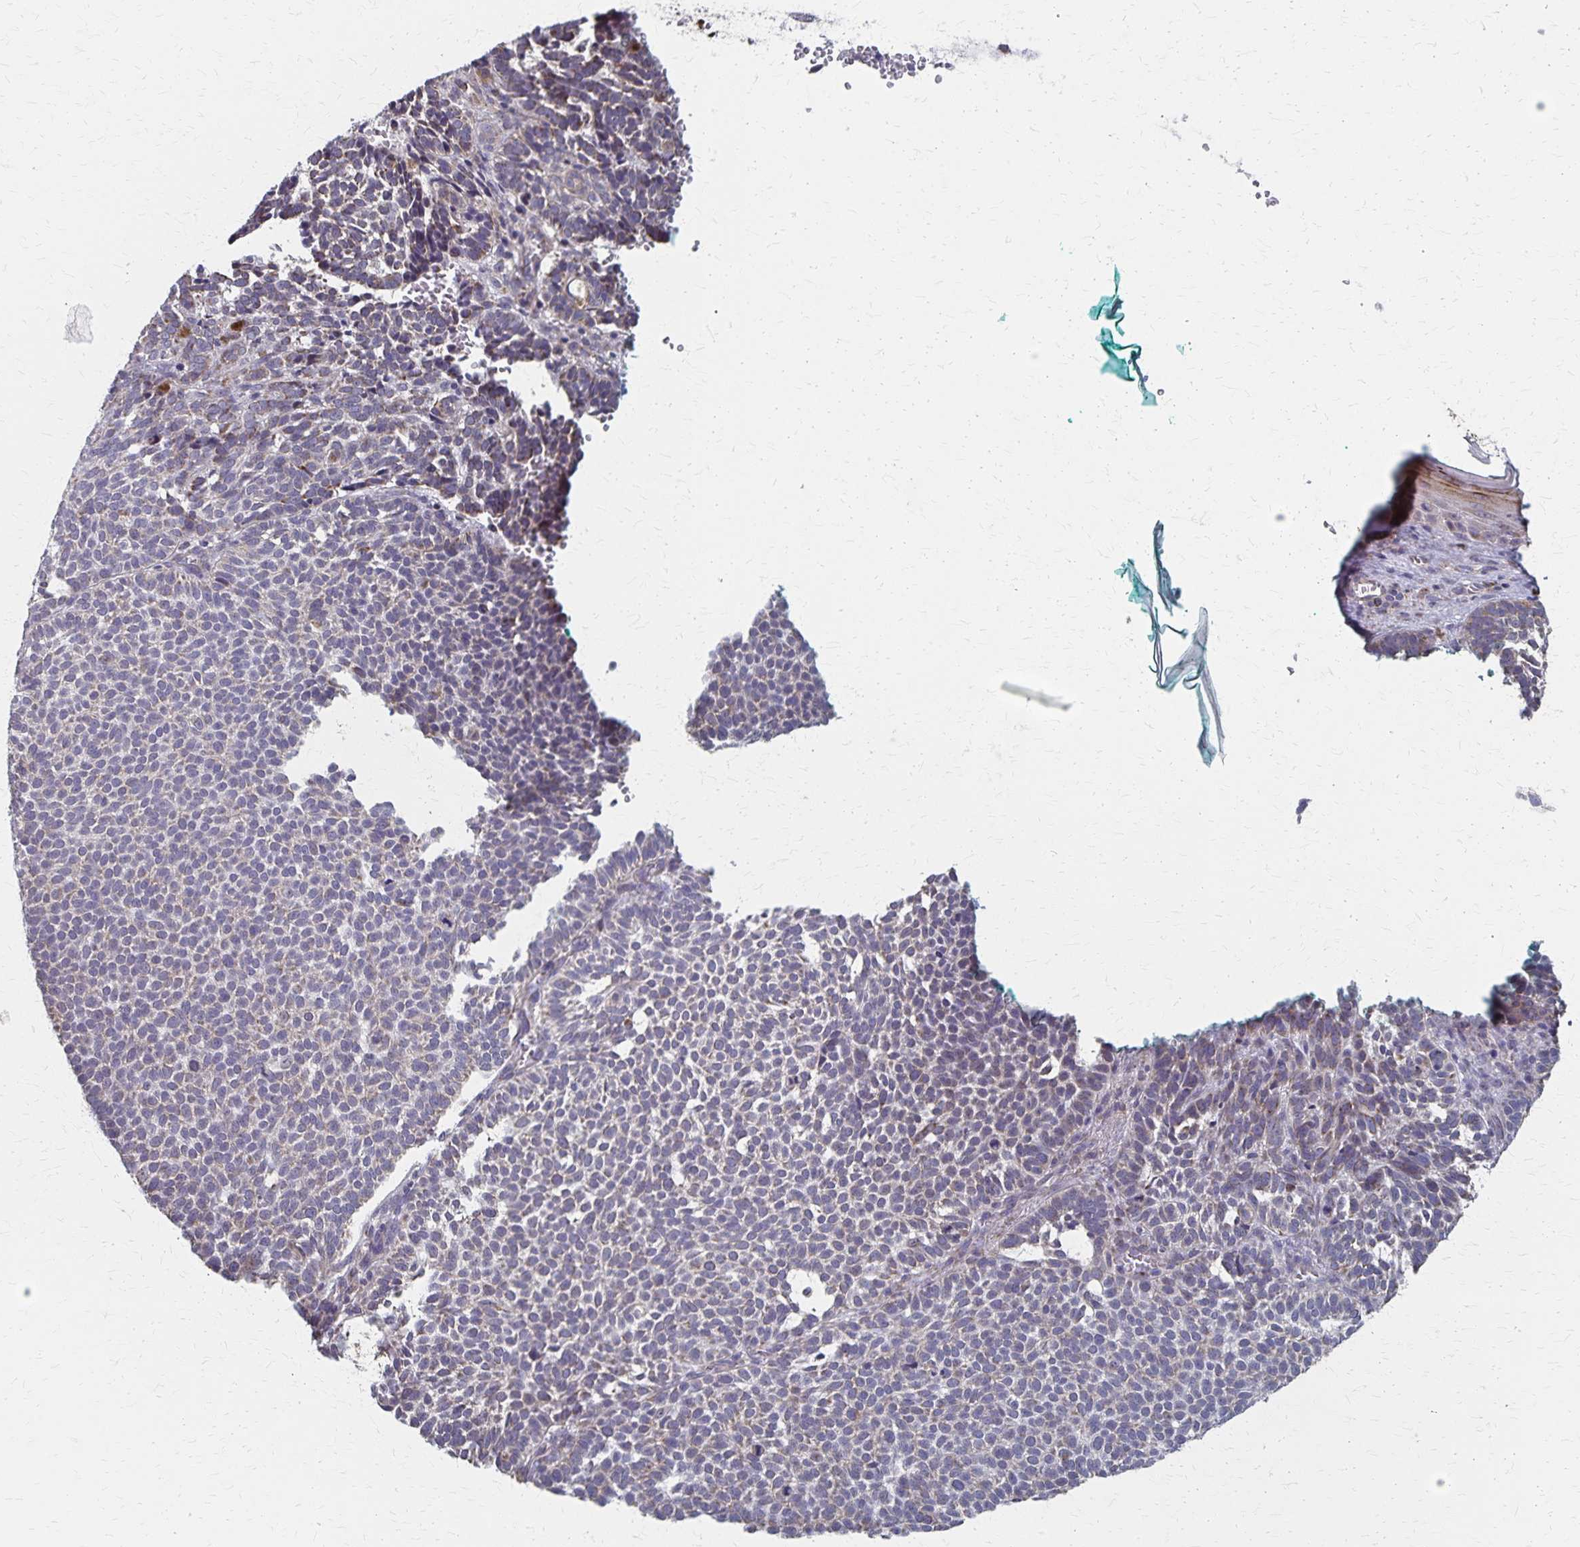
{"staining": {"intensity": "negative", "quantity": "none", "location": "none"}, "tissue": "skin cancer", "cell_type": "Tumor cells", "image_type": "cancer", "snomed": [{"axis": "morphology", "description": "Basal cell carcinoma"}, {"axis": "topography", "description": "Skin"}], "caption": "Immunohistochemistry histopathology image of basal cell carcinoma (skin) stained for a protein (brown), which displays no staining in tumor cells.", "gene": "DYRK4", "patient": {"sex": "male", "age": 63}}